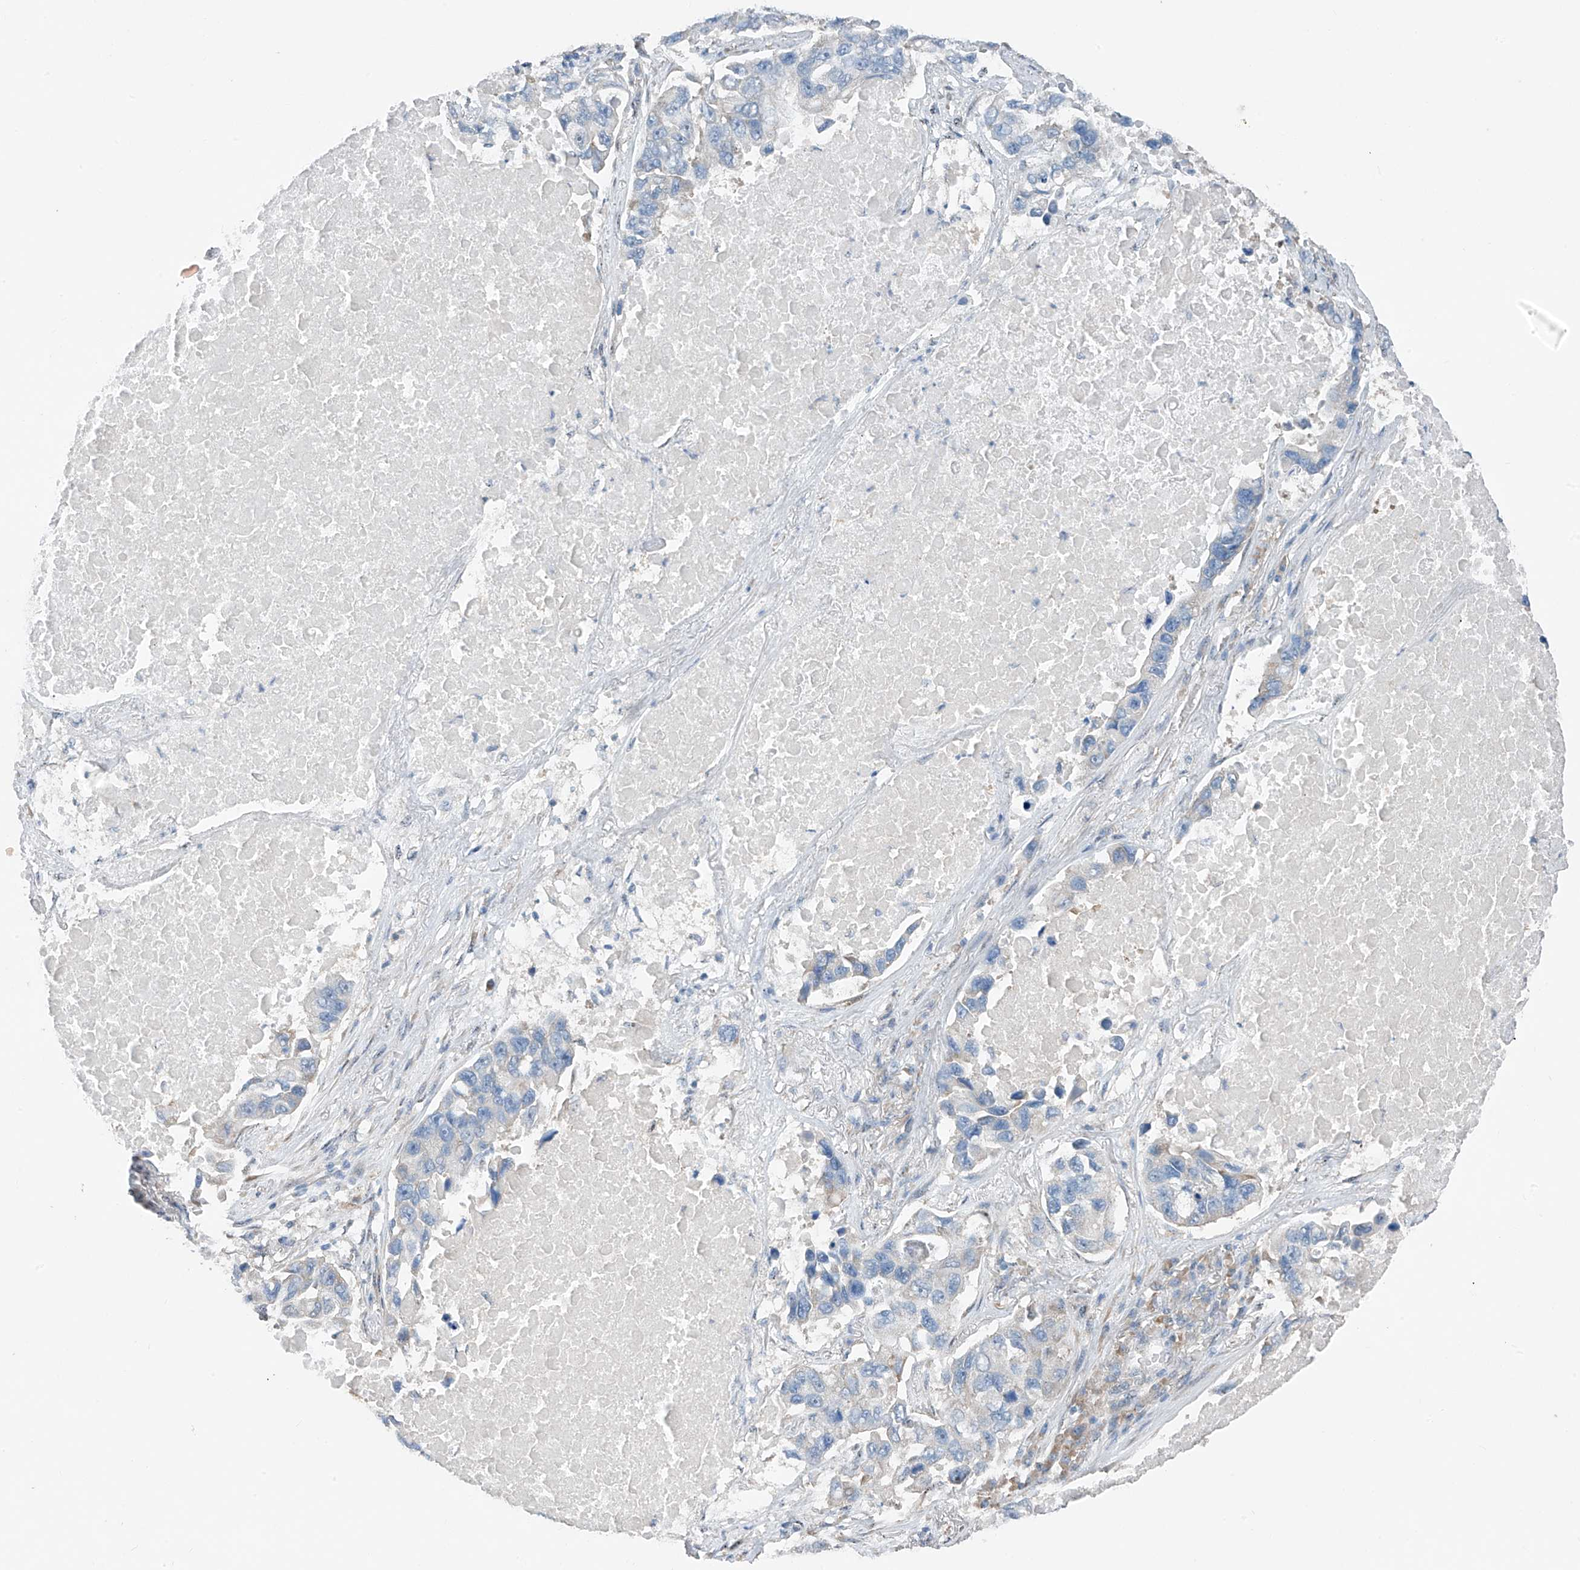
{"staining": {"intensity": "weak", "quantity": "<25%", "location": "cytoplasmic/membranous"}, "tissue": "lung cancer", "cell_type": "Tumor cells", "image_type": "cancer", "snomed": [{"axis": "morphology", "description": "Adenocarcinoma, NOS"}, {"axis": "topography", "description": "Lung"}], "caption": "A high-resolution histopathology image shows immunohistochemistry staining of lung cancer, which reveals no significant positivity in tumor cells.", "gene": "RPL4", "patient": {"sex": "male", "age": 64}}